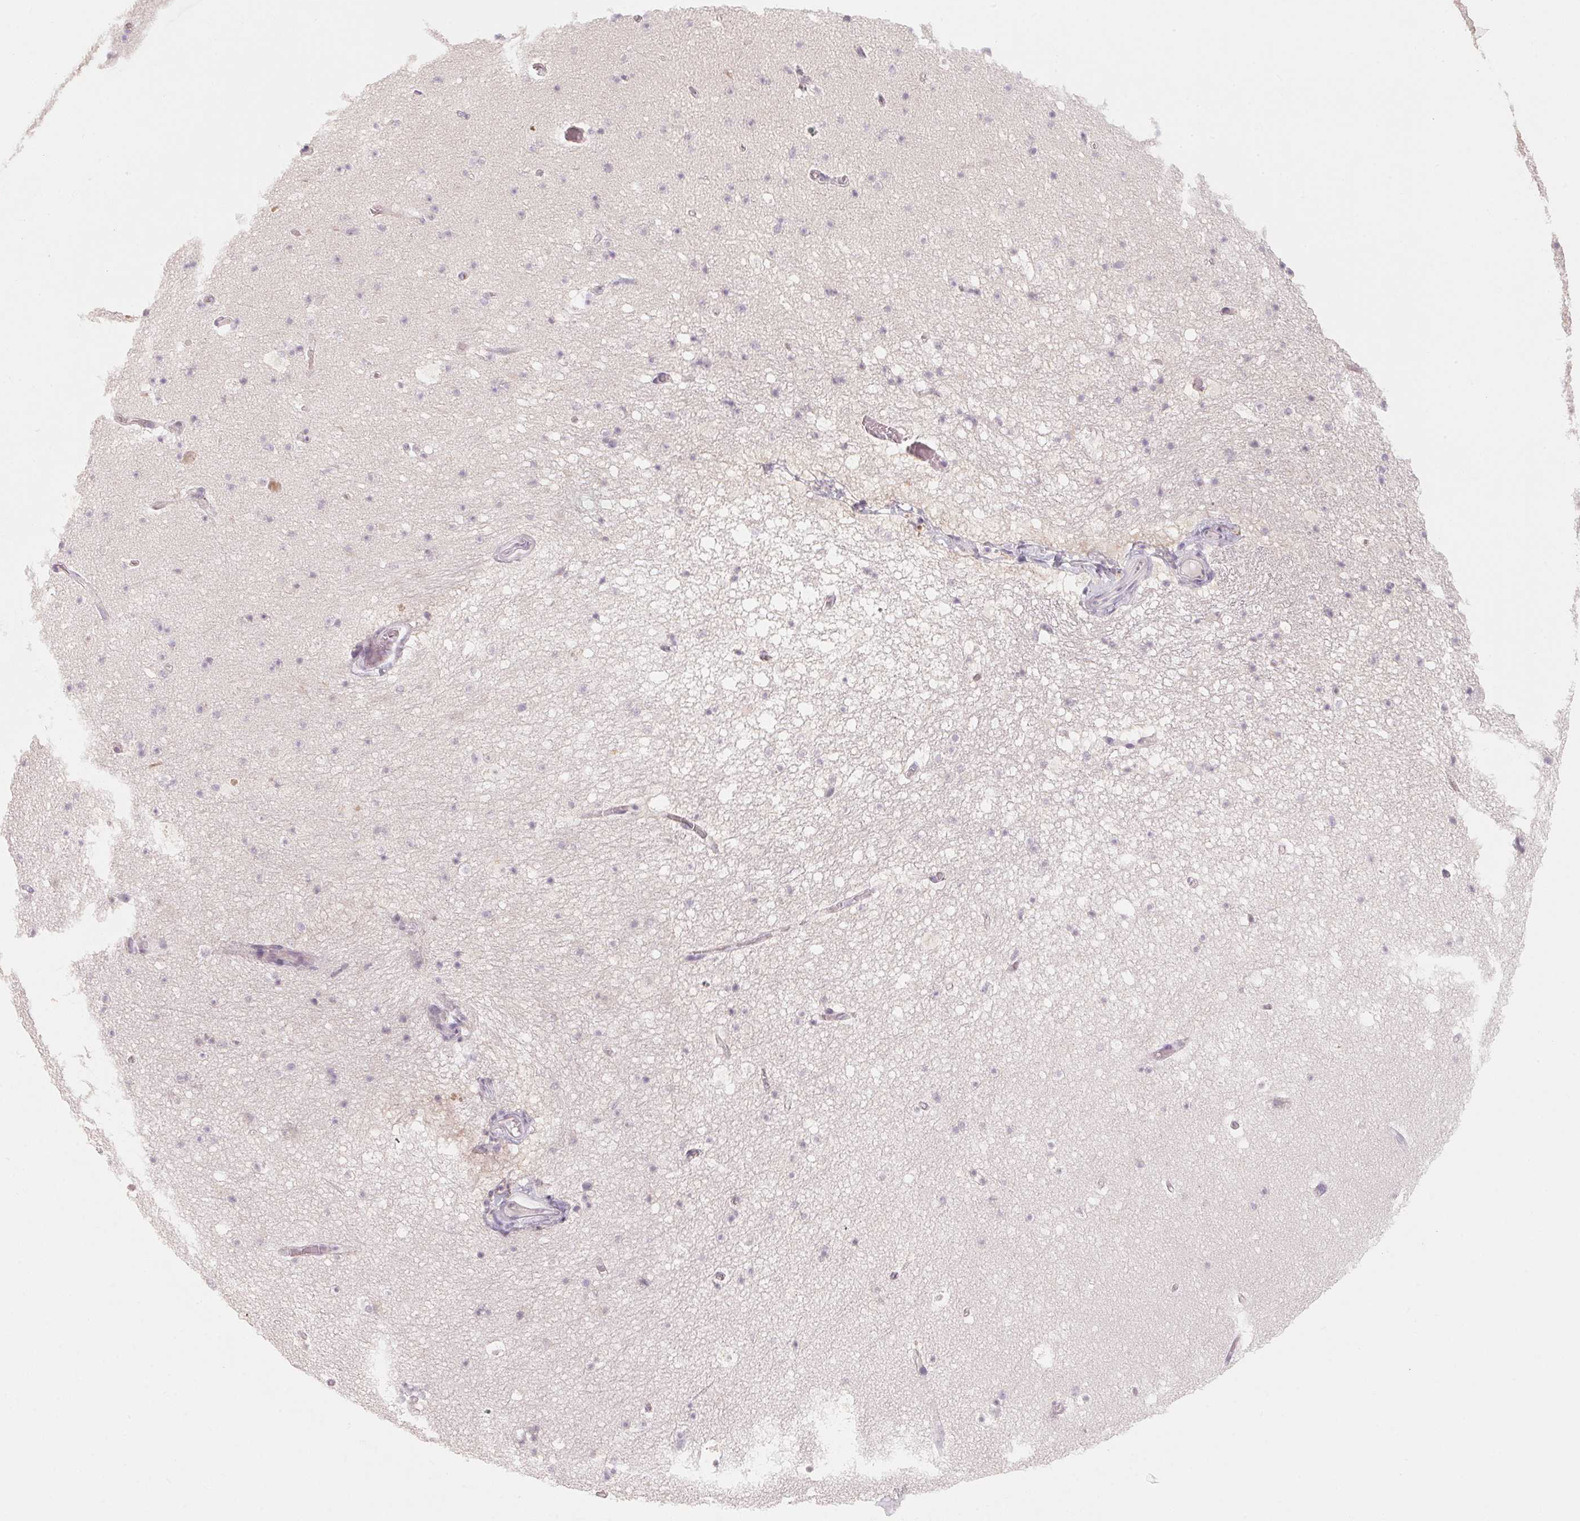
{"staining": {"intensity": "negative", "quantity": "none", "location": "none"}, "tissue": "hippocampus", "cell_type": "Glial cells", "image_type": "normal", "snomed": [{"axis": "morphology", "description": "Normal tissue, NOS"}, {"axis": "topography", "description": "Hippocampus"}], "caption": "The immunohistochemistry photomicrograph has no significant positivity in glial cells of hippocampus. (DAB (3,3'-diaminobenzidine) immunohistochemistry with hematoxylin counter stain).", "gene": "TREH", "patient": {"sex": "male", "age": 26}}